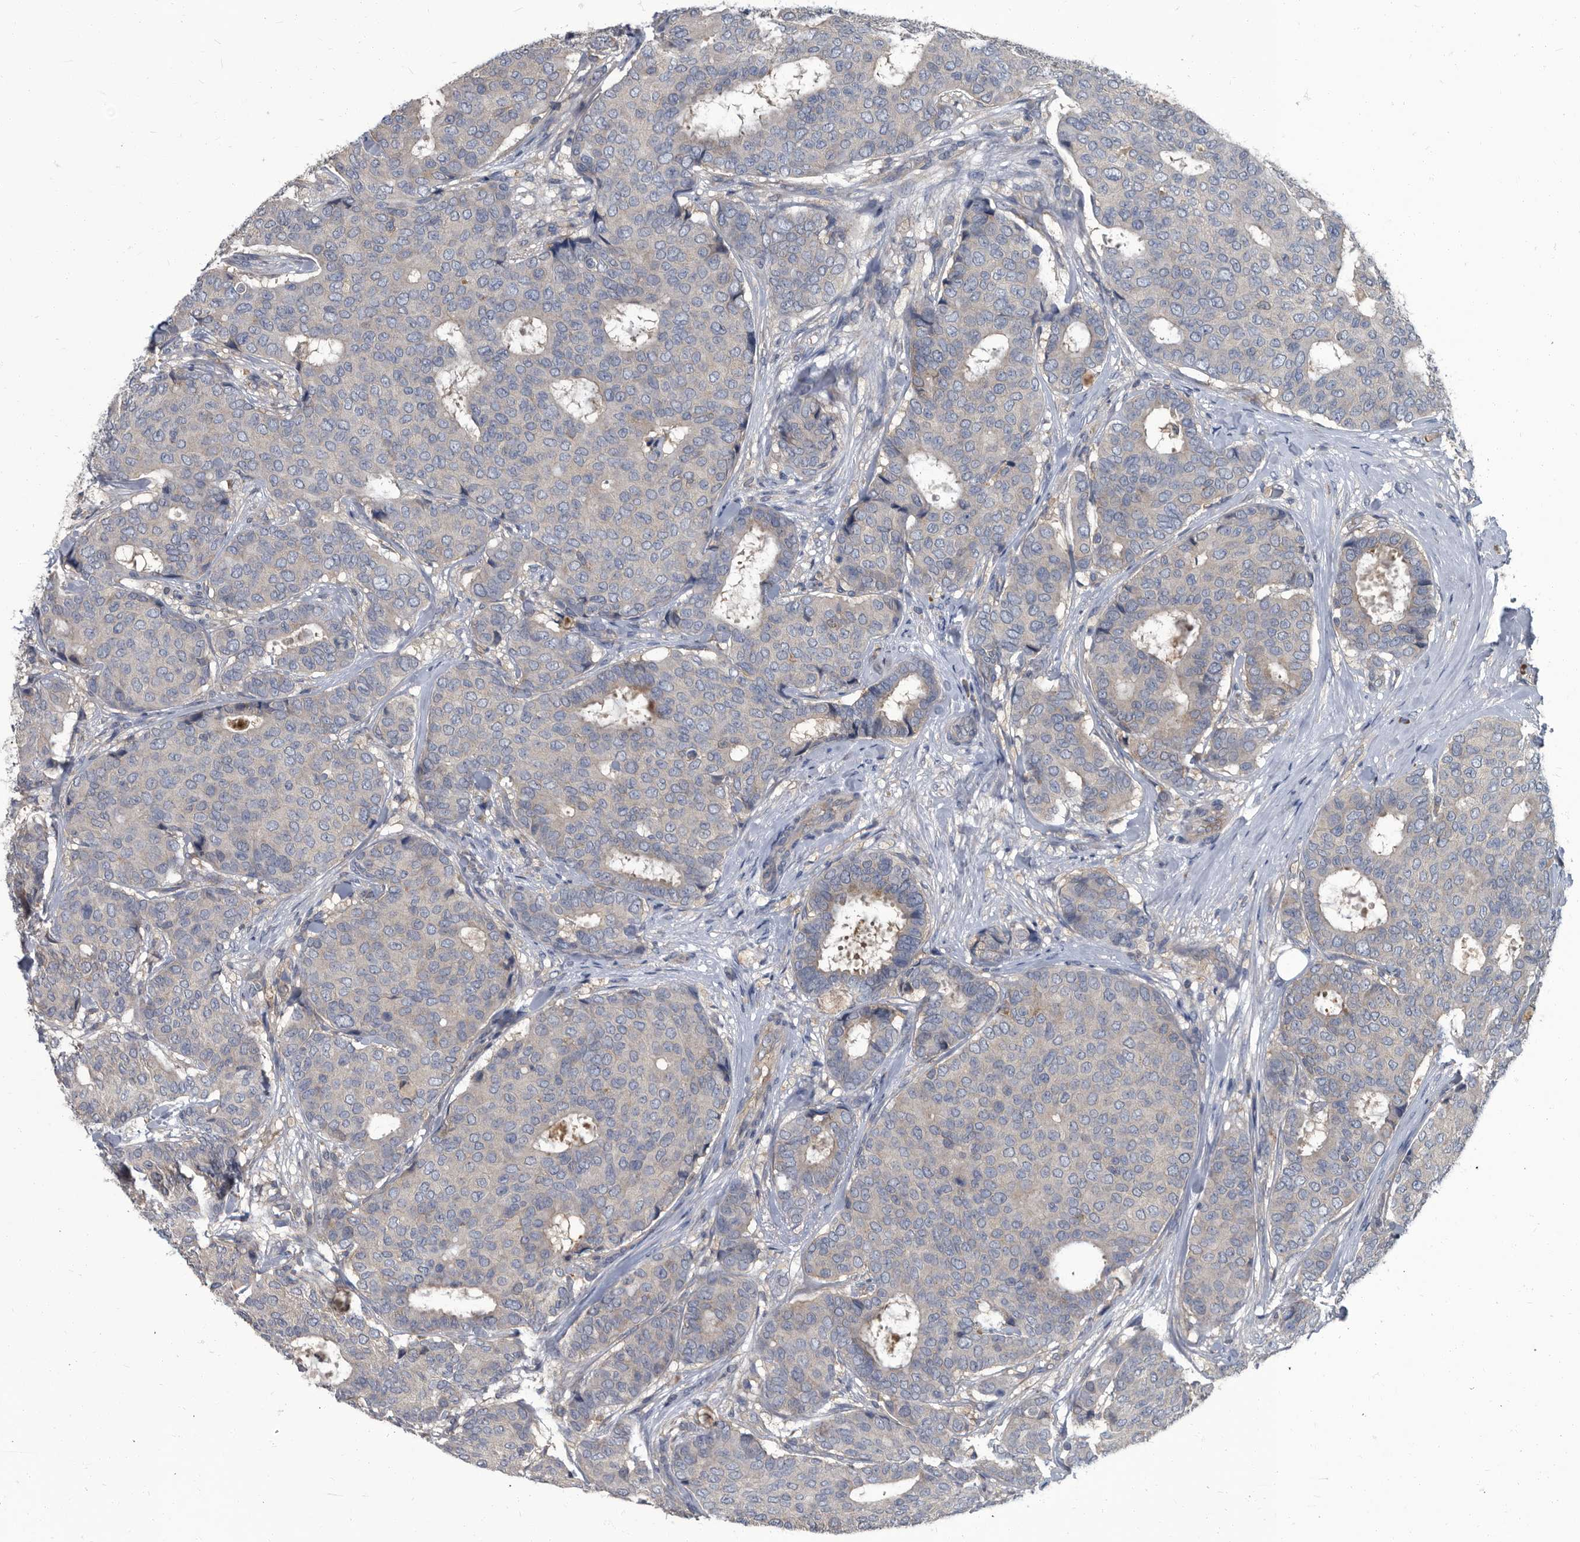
{"staining": {"intensity": "negative", "quantity": "none", "location": "none"}, "tissue": "breast cancer", "cell_type": "Tumor cells", "image_type": "cancer", "snomed": [{"axis": "morphology", "description": "Duct carcinoma"}, {"axis": "topography", "description": "Breast"}], "caption": "IHC image of breast cancer stained for a protein (brown), which reveals no expression in tumor cells.", "gene": "CDV3", "patient": {"sex": "female", "age": 75}}